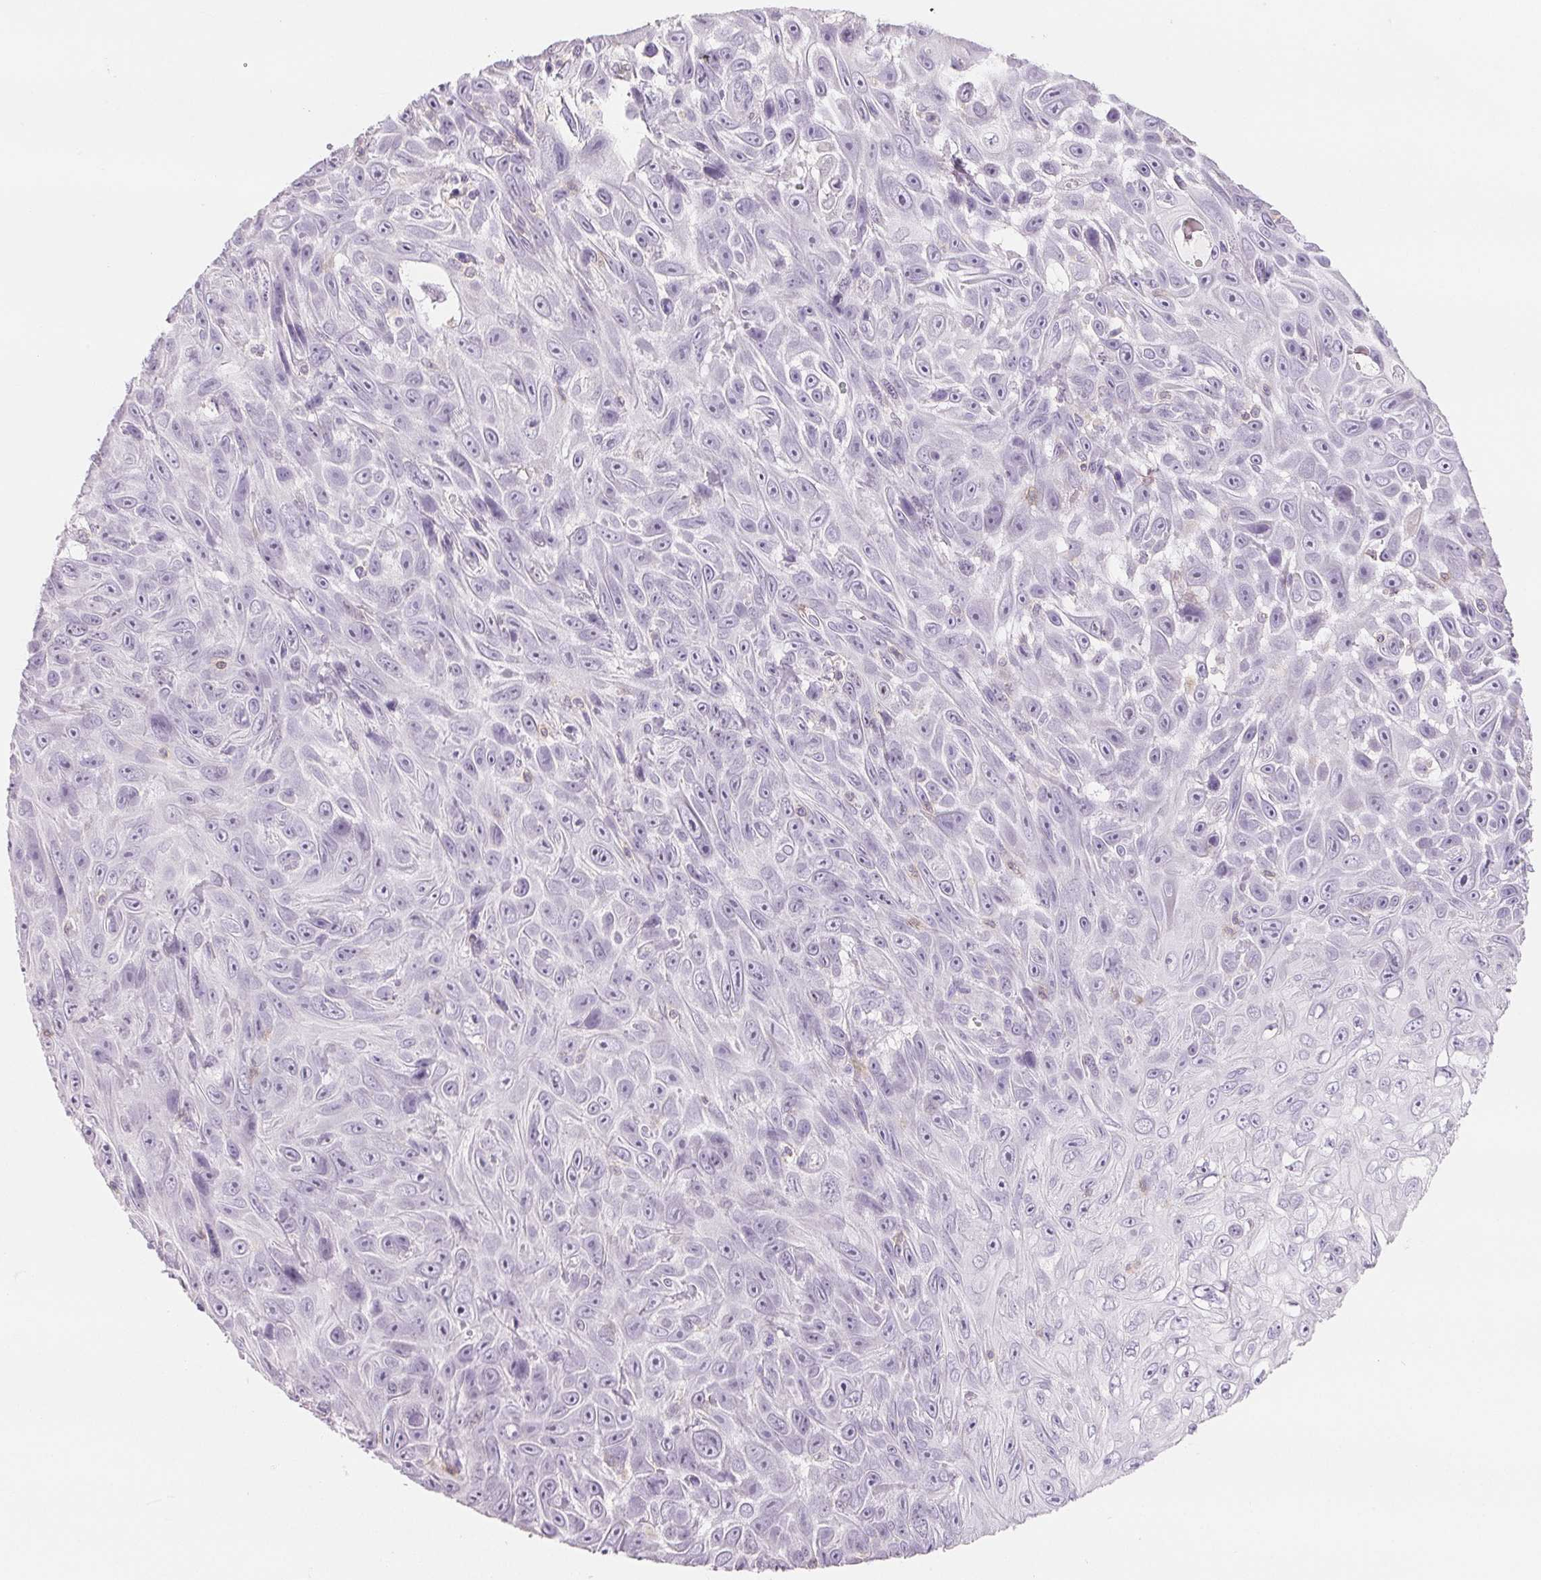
{"staining": {"intensity": "negative", "quantity": "none", "location": "none"}, "tissue": "skin cancer", "cell_type": "Tumor cells", "image_type": "cancer", "snomed": [{"axis": "morphology", "description": "Squamous cell carcinoma, NOS"}, {"axis": "topography", "description": "Skin"}], "caption": "There is no significant expression in tumor cells of skin cancer (squamous cell carcinoma).", "gene": "CD69", "patient": {"sex": "male", "age": 82}}